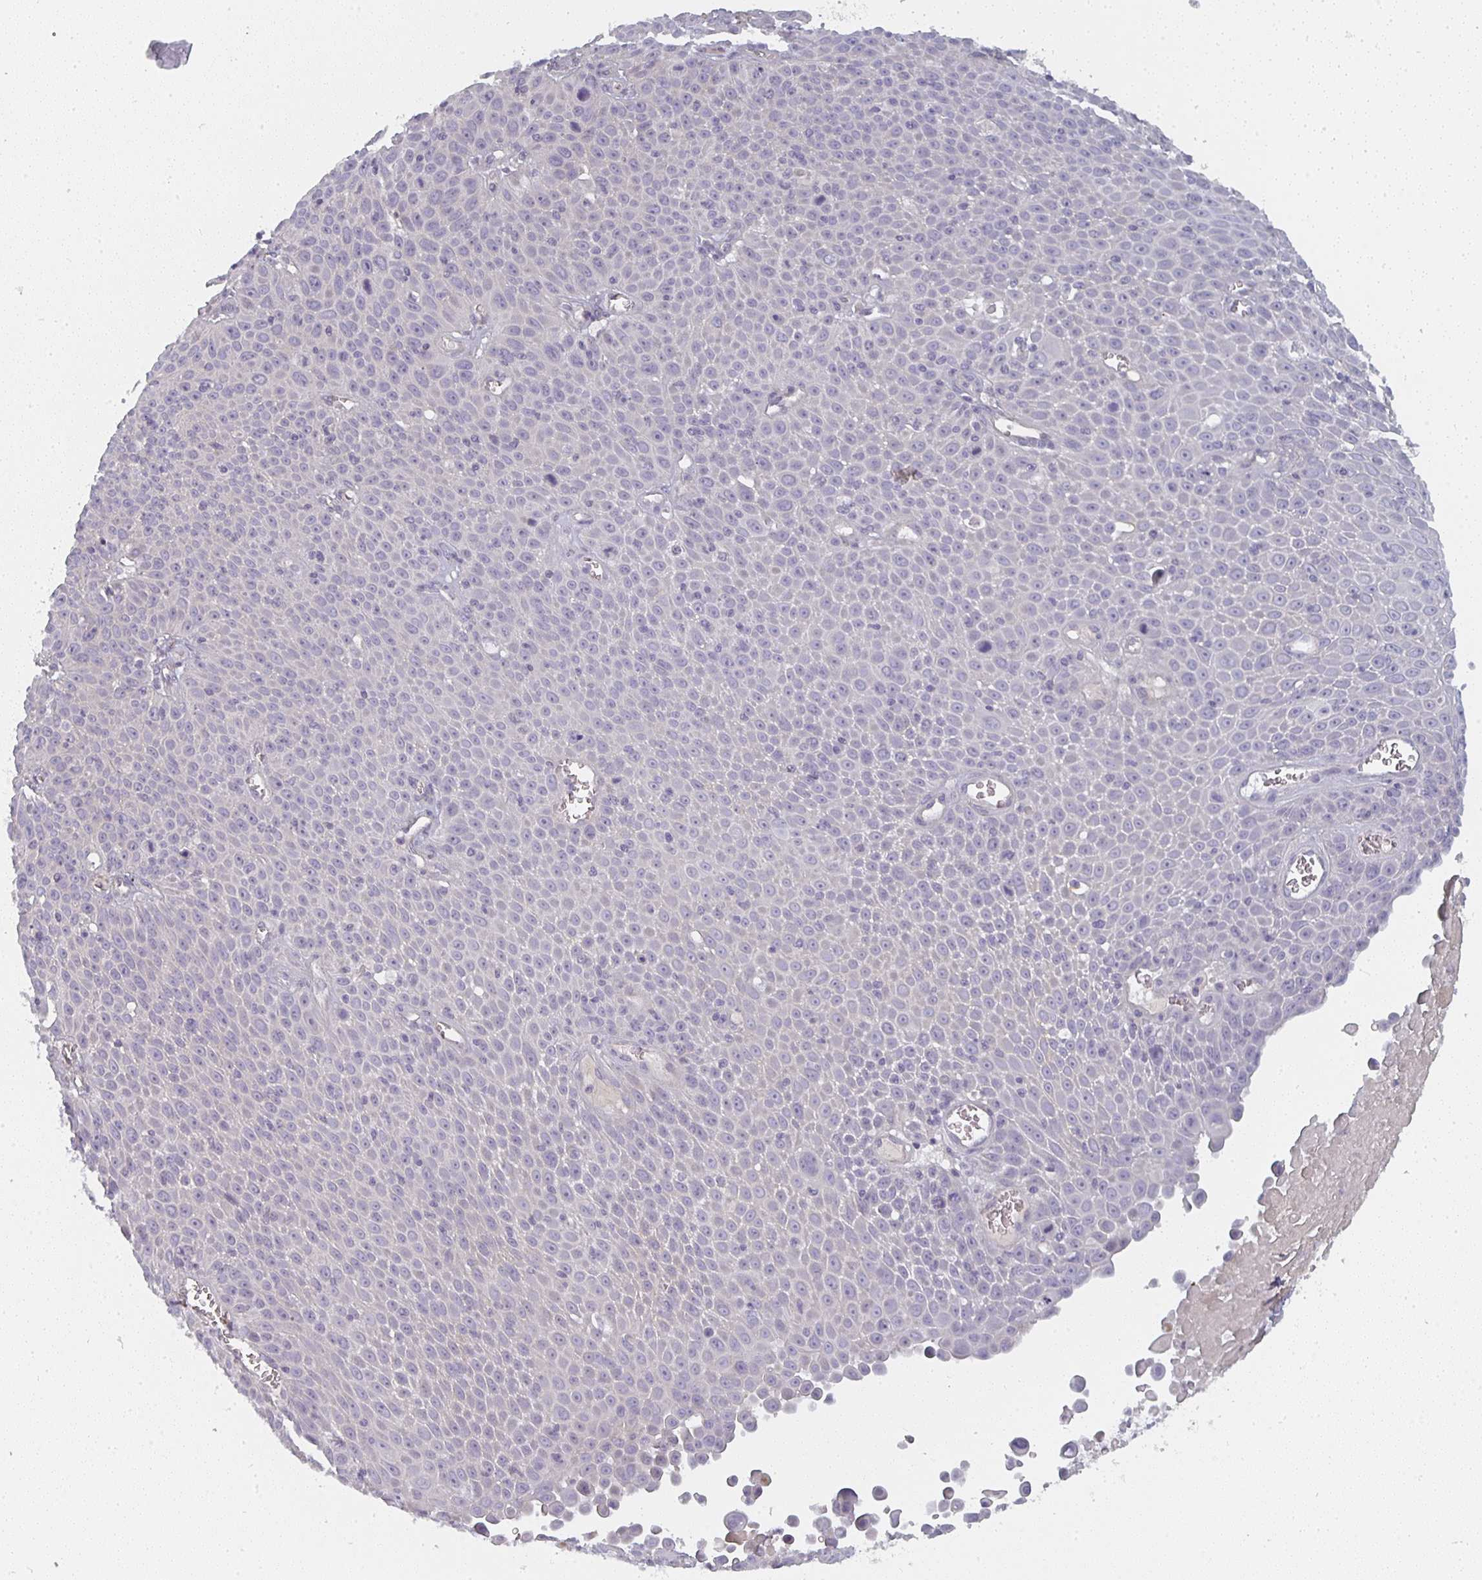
{"staining": {"intensity": "negative", "quantity": "none", "location": "none"}, "tissue": "lung cancer", "cell_type": "Tumor cells", "image_type": "cancer", "snomed": [{"axis": "morphology", "description": "Squamous cell carcinoma, NOS"}, {"axis": "morphology", "description": "Squamous cell carcinoma, metastatic, NOS"}, {"axis": "topography", "description": "Lymph node"}, {"axis": "topography", "description": "Lung"}], "caption": "Tumor cells are negative for protein expression in human lung cancer.", "gene": "CTHRC1", "patient": {"sex": "female", "age": 62}}